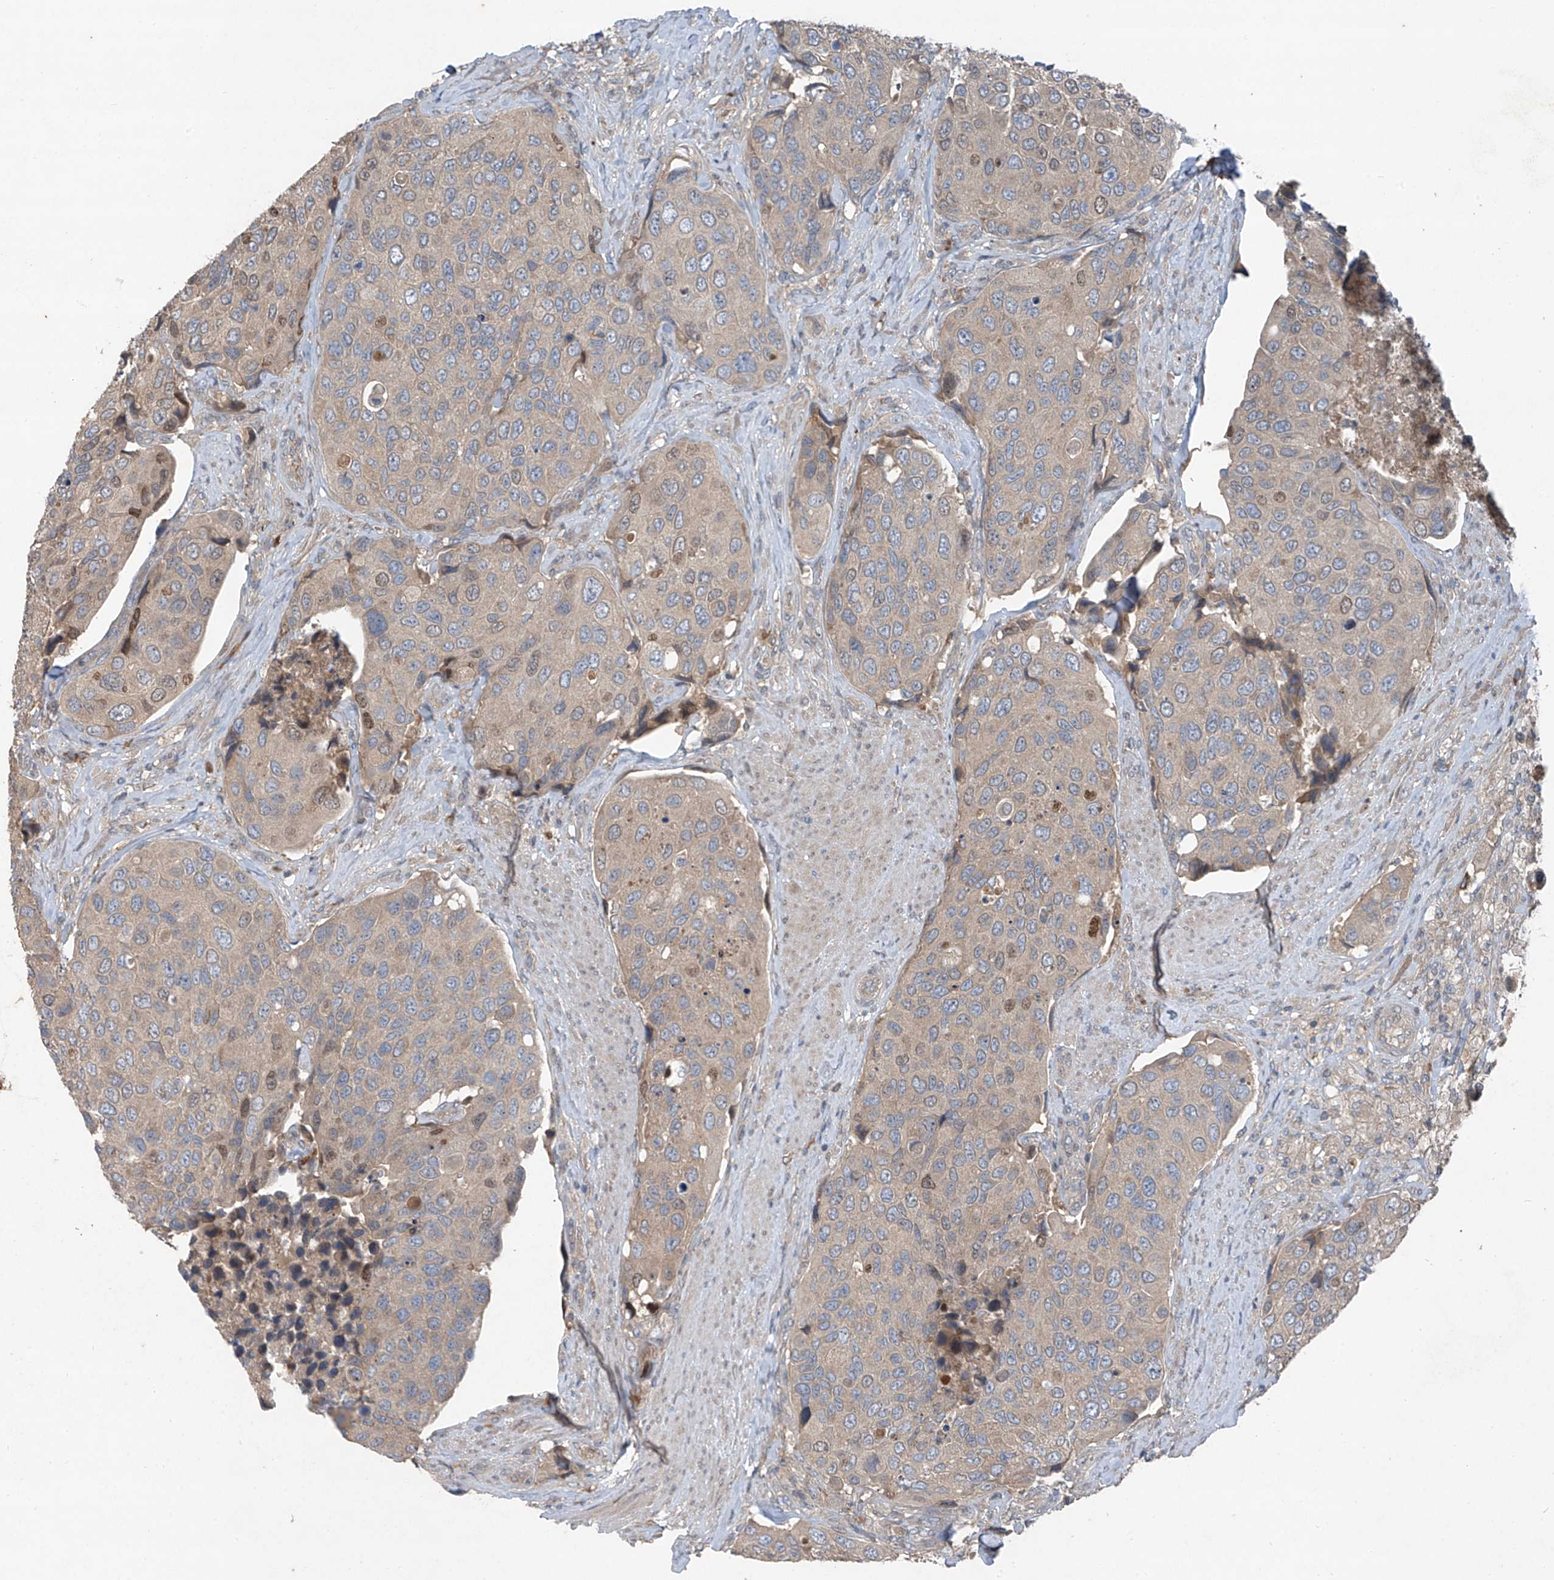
{"staining": {"intensity": "weak", "quantity": ">75%", "location": "cytoplasmic/membranous"}, "tissue": "urothelial cancer", "cell_type": "Tumor cells", "image_type": "cancer", "snomed": [{"axis": "morphology", "description": "Urothelial carcinoma, High grade"}, {"axis": "topography", "description": "Urinary bladder"}], "caption": "A brown stain highlights weak cytoplasmic/membranous expression of a protein in human high-grade urothelial carcinoma tumor cells.", "gene": "FOXRED2", "patient": {"sex": "male", "age": 74}}